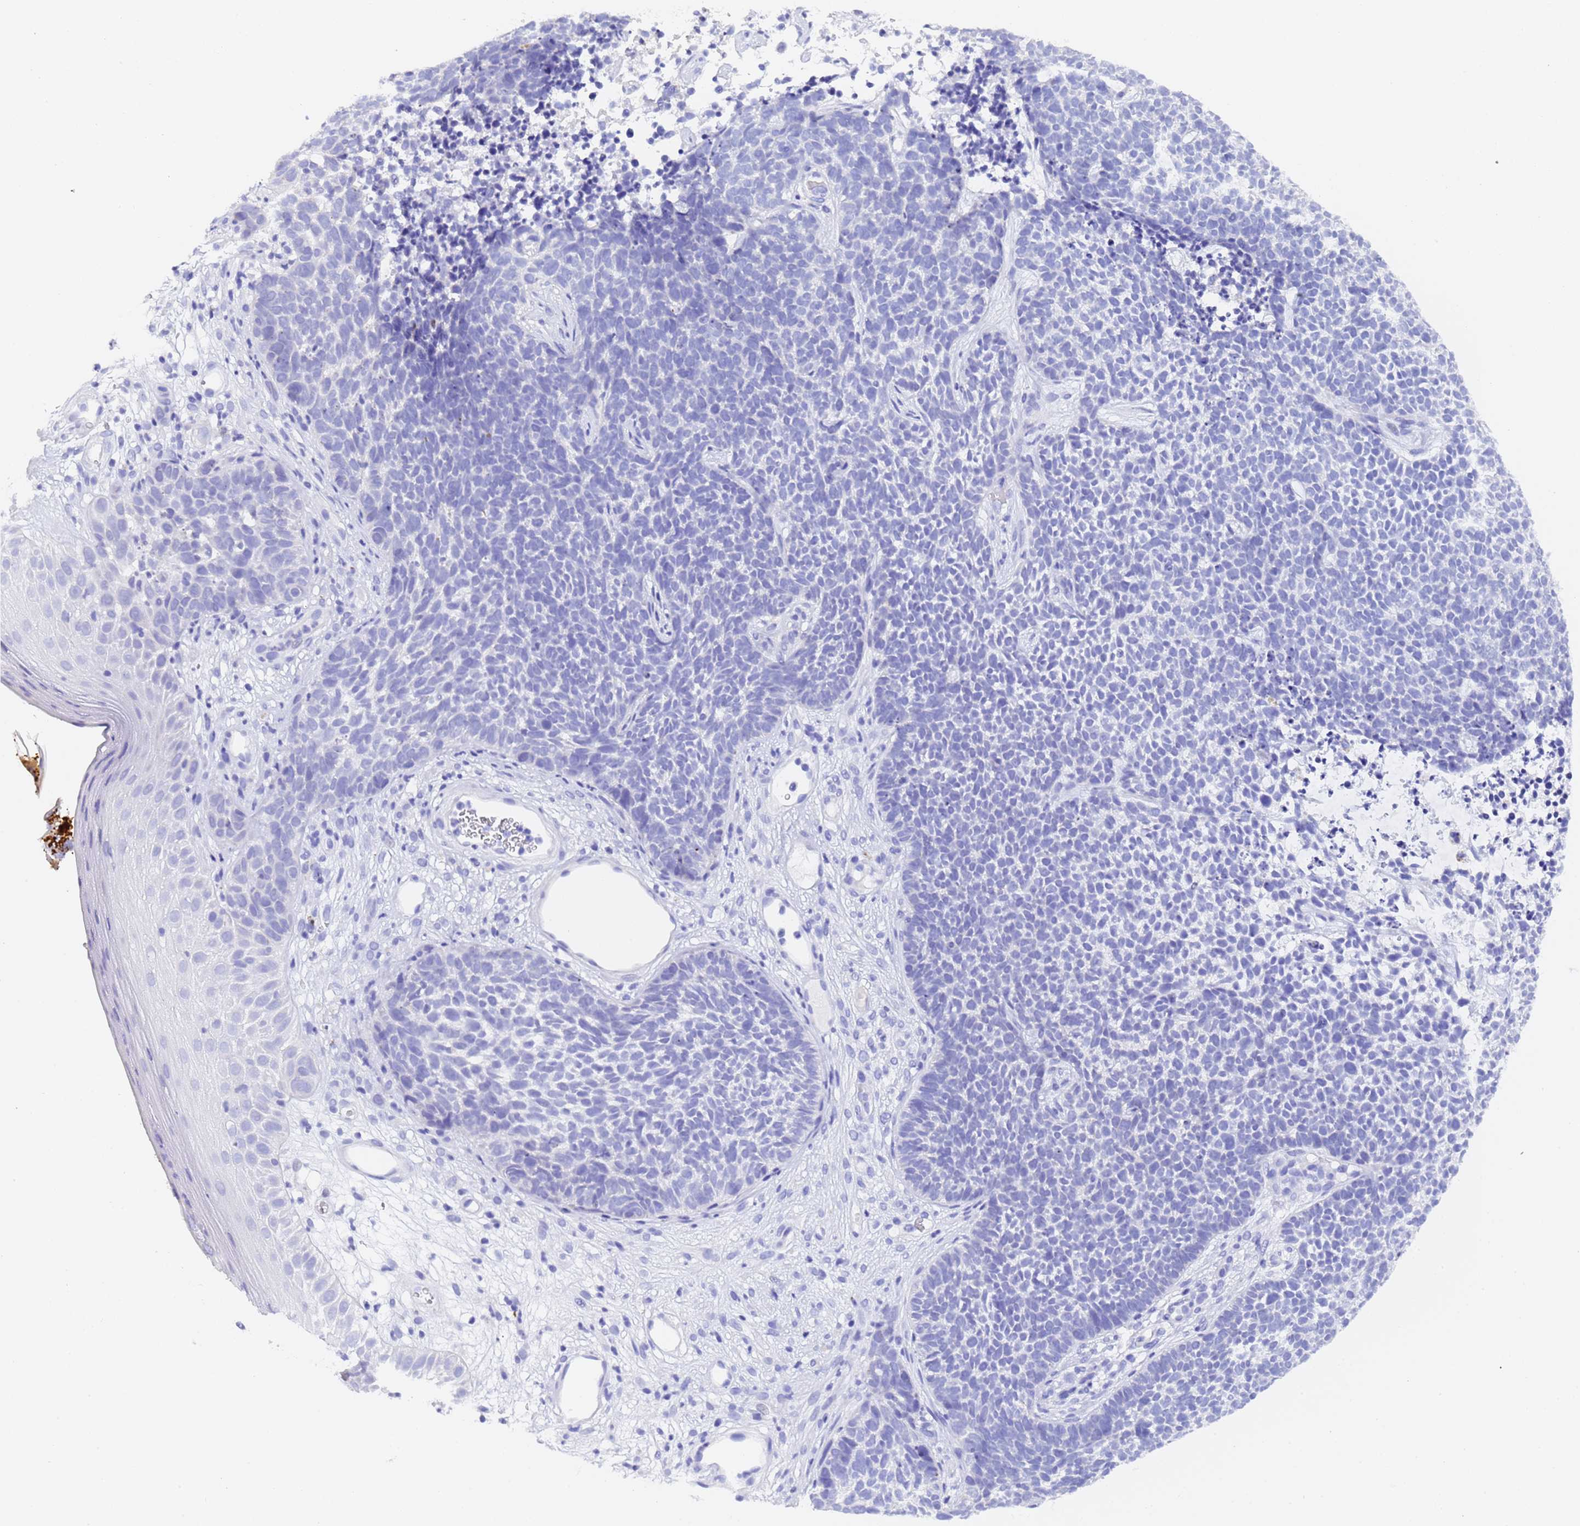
{"staining": {"intensity": "negative", "quantity": "none", "location": "none"}, "tissue": "skin cancer", "cell_type": "Tumor cells", "image_type": "cancer", "snomed": [{"axis": "morphology", "description": "Basal cell carcinoma"}, {"axis": "topography", "description": "Skin"}], "caption": "Immunohistochemistry (IHC) photomicrograph of human basal cell carcinoma (skin) stained for a protein (brown), which exhibits no staining in tumor cells.", "gene": "GABRA1", "patient": {"sex": "female", "age": 84}}